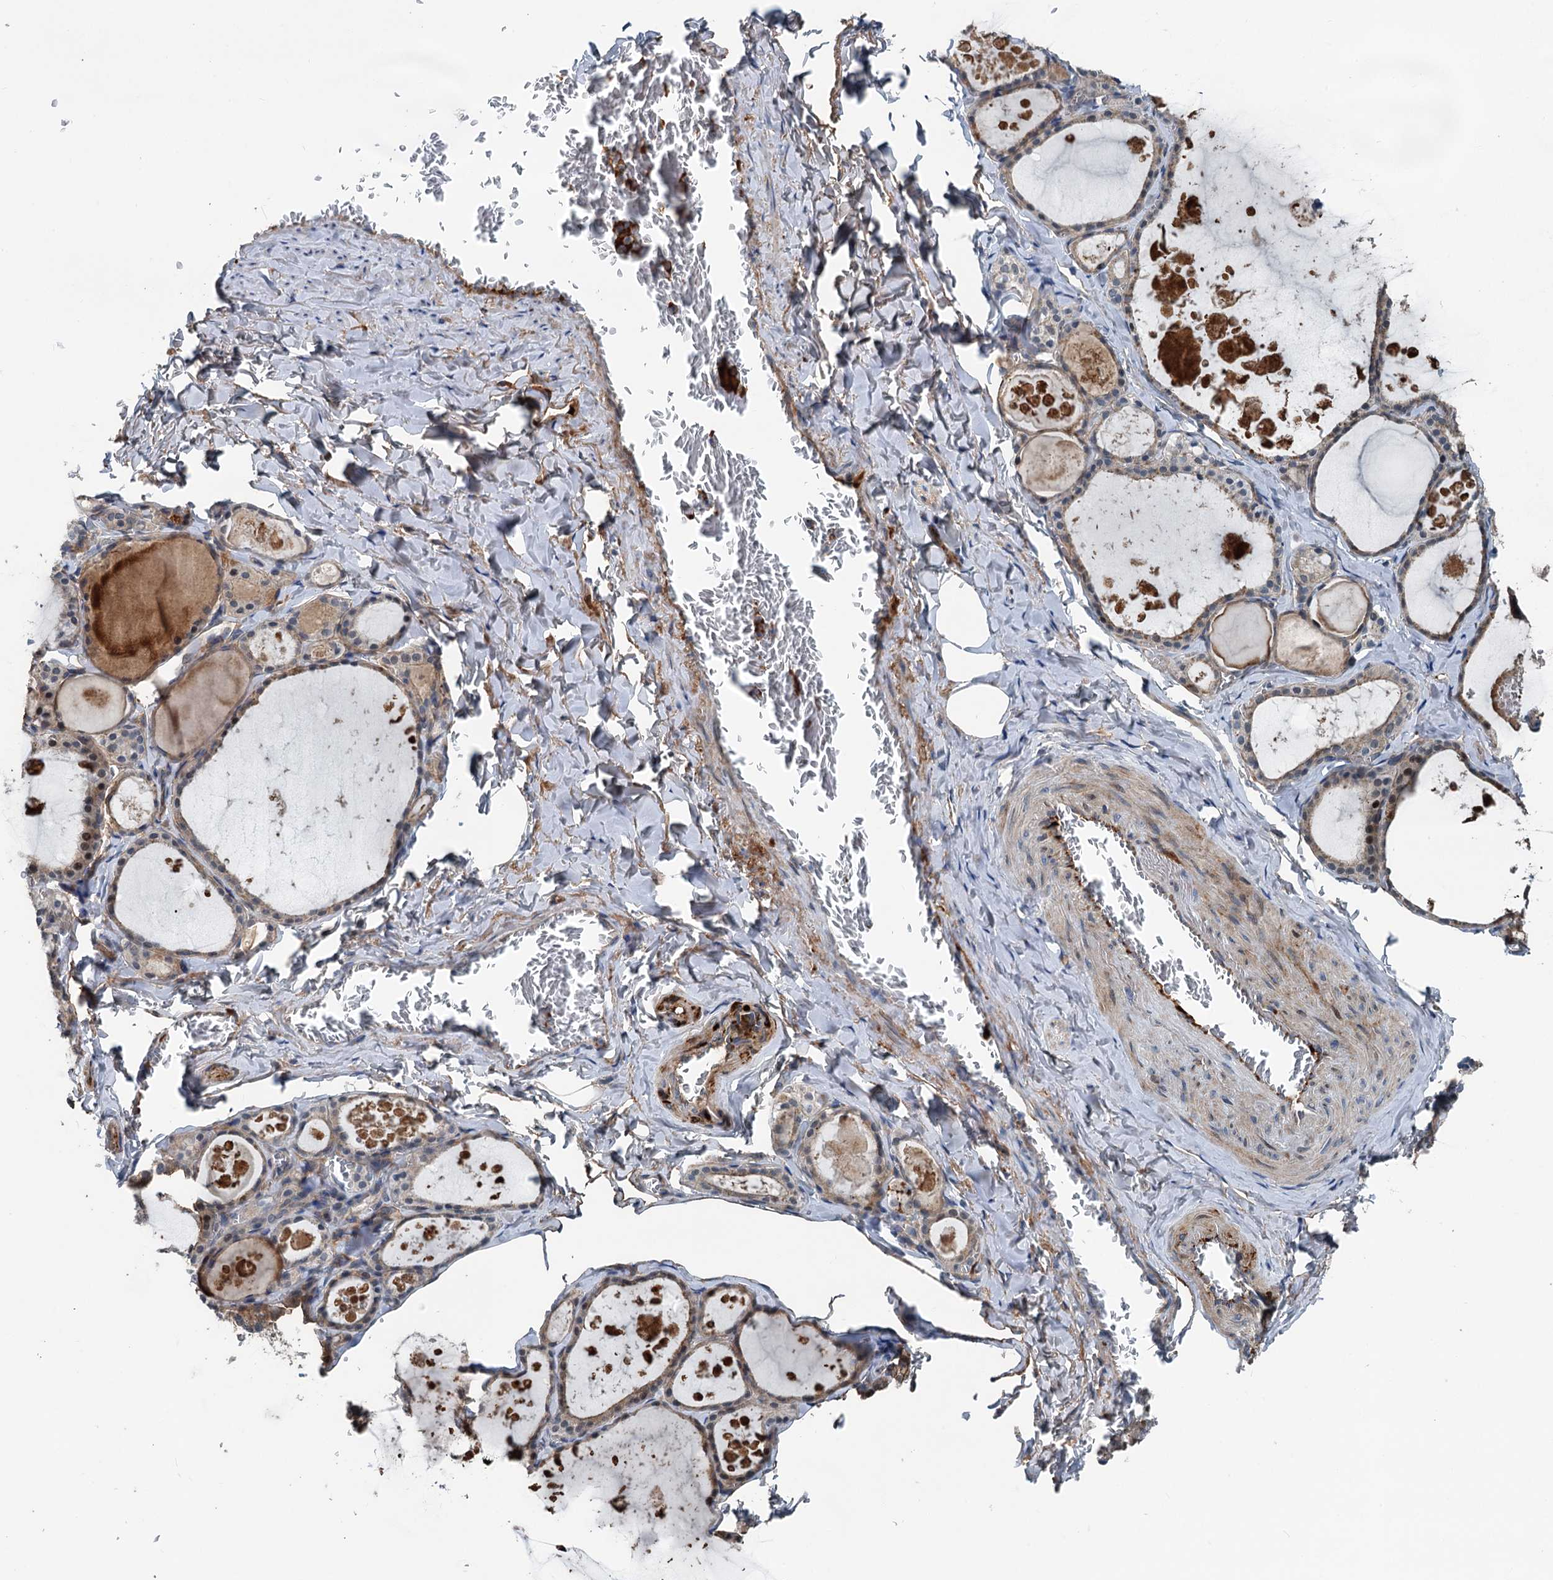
{"staining": {"intensity": "weak", "quantity": ">75%", "location": "cytoplasmic/membranous"}, "tissue": "thyroid gland", "cell_type": "Glandular cells", "image_type": "normal", "snomed": [{"axis": "morphology", "description": "Normal tissue, NOS"}, {"axis": "topography", "description": "Thyroid gland"}], "caption": "Protein staining displays weak cytoplasmic/membranous staining in about >75% of glandular cells in benign thyroid gland. Using DAB (3,3'-diaminobenzidine) (brown) and hematoxylin (blue) stains, captured at high magnification using brightfield microscopy.", "gene": "TEDC1", "patient": {"sex": "male", "age": 56}}